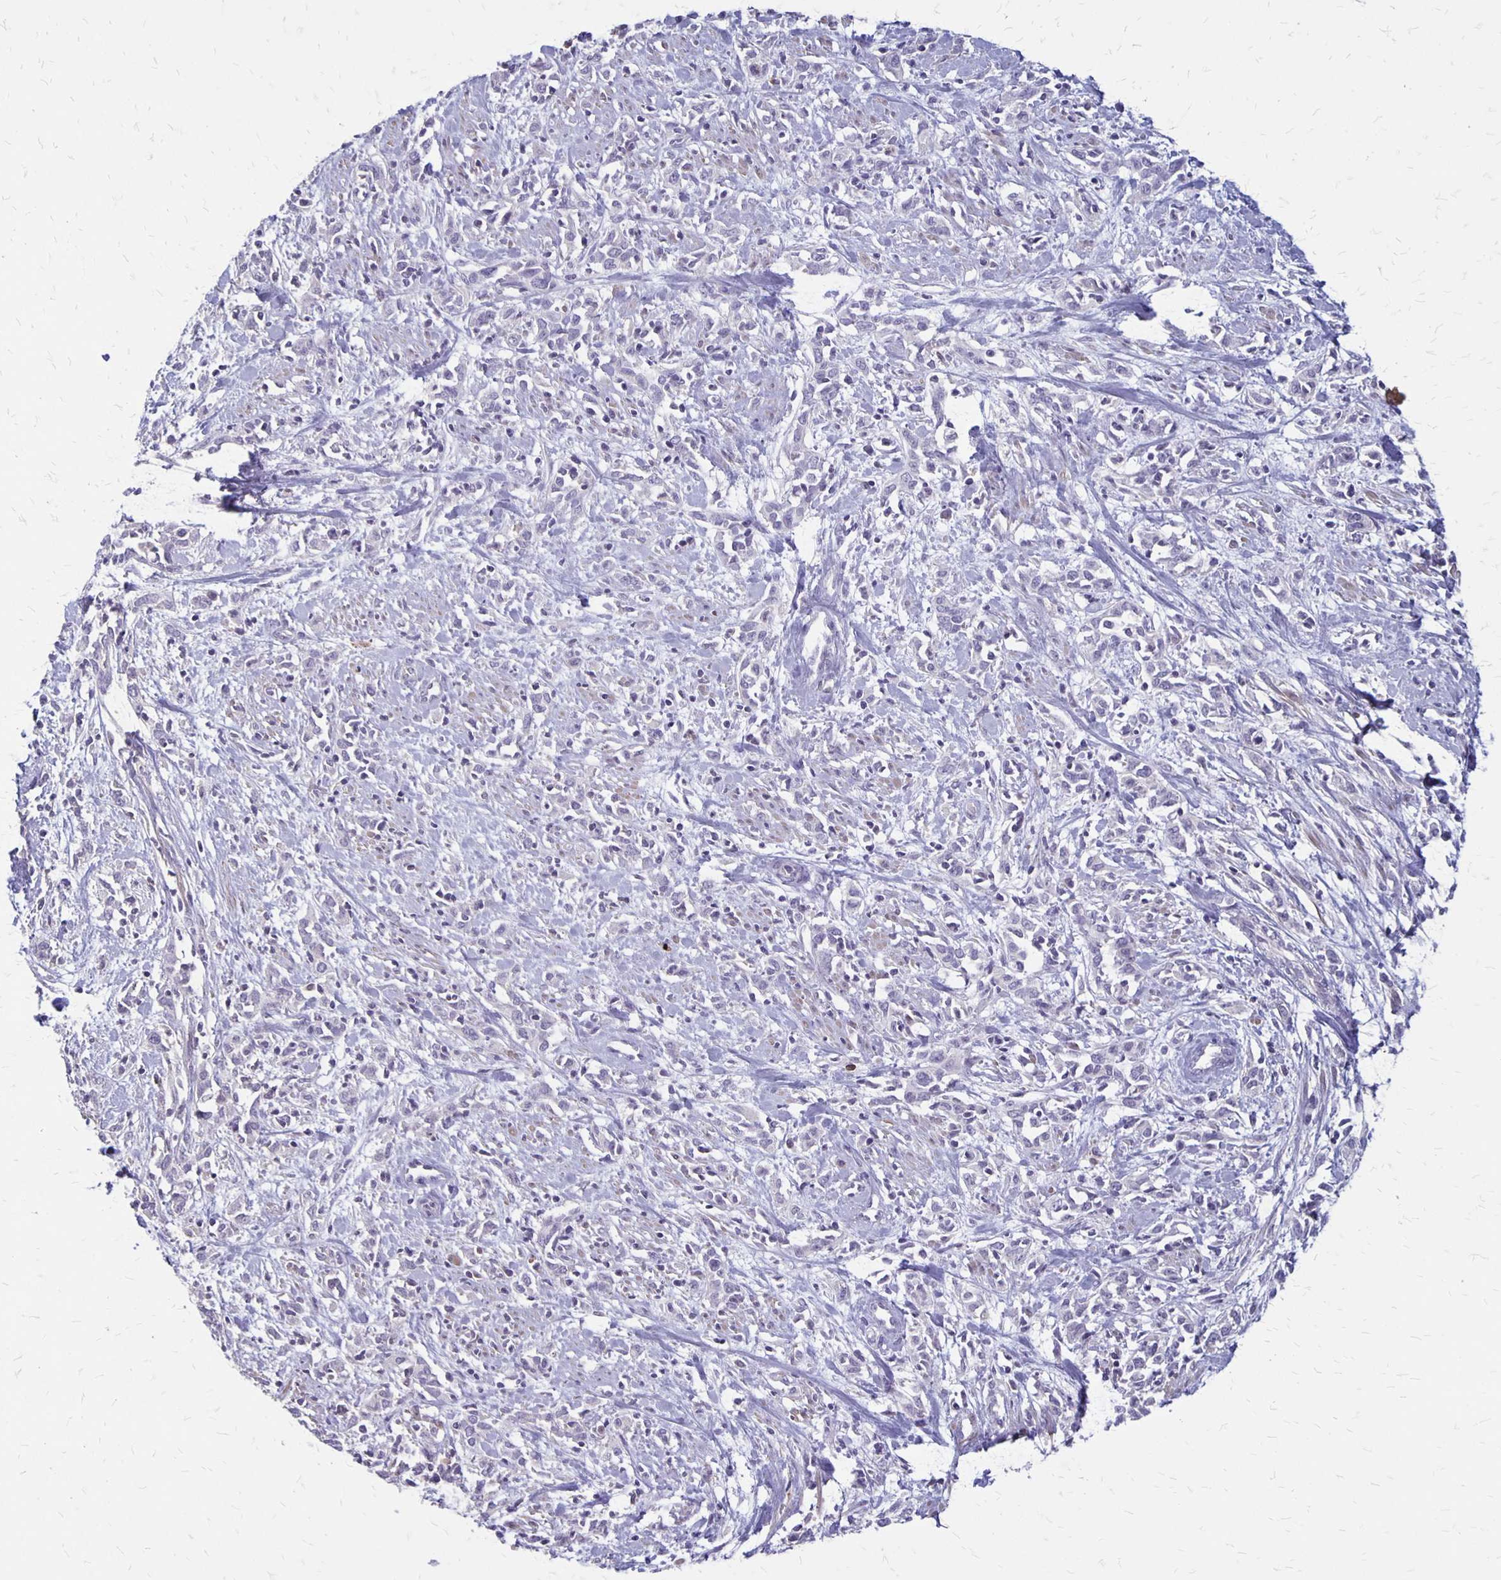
{"staining": {"intensity": "negative", "quantity": "none", "location": "none"}, "tissue": "cervical cancer", "cell_type": "Tumor cells", "image_type": "cancer", "snomed": [{"axis": "morphology", "description": "Adenocarcinoma, NOS"}, {"axis": "topography", "description": "Cervix"}], "caption": "Immunohistochemistry (IHC) of human cervical adenocarcinoma shows no positivity in tumor cells.", "gene": "SEPTIN5", "patient": {"sex": "female", "age": 40}}